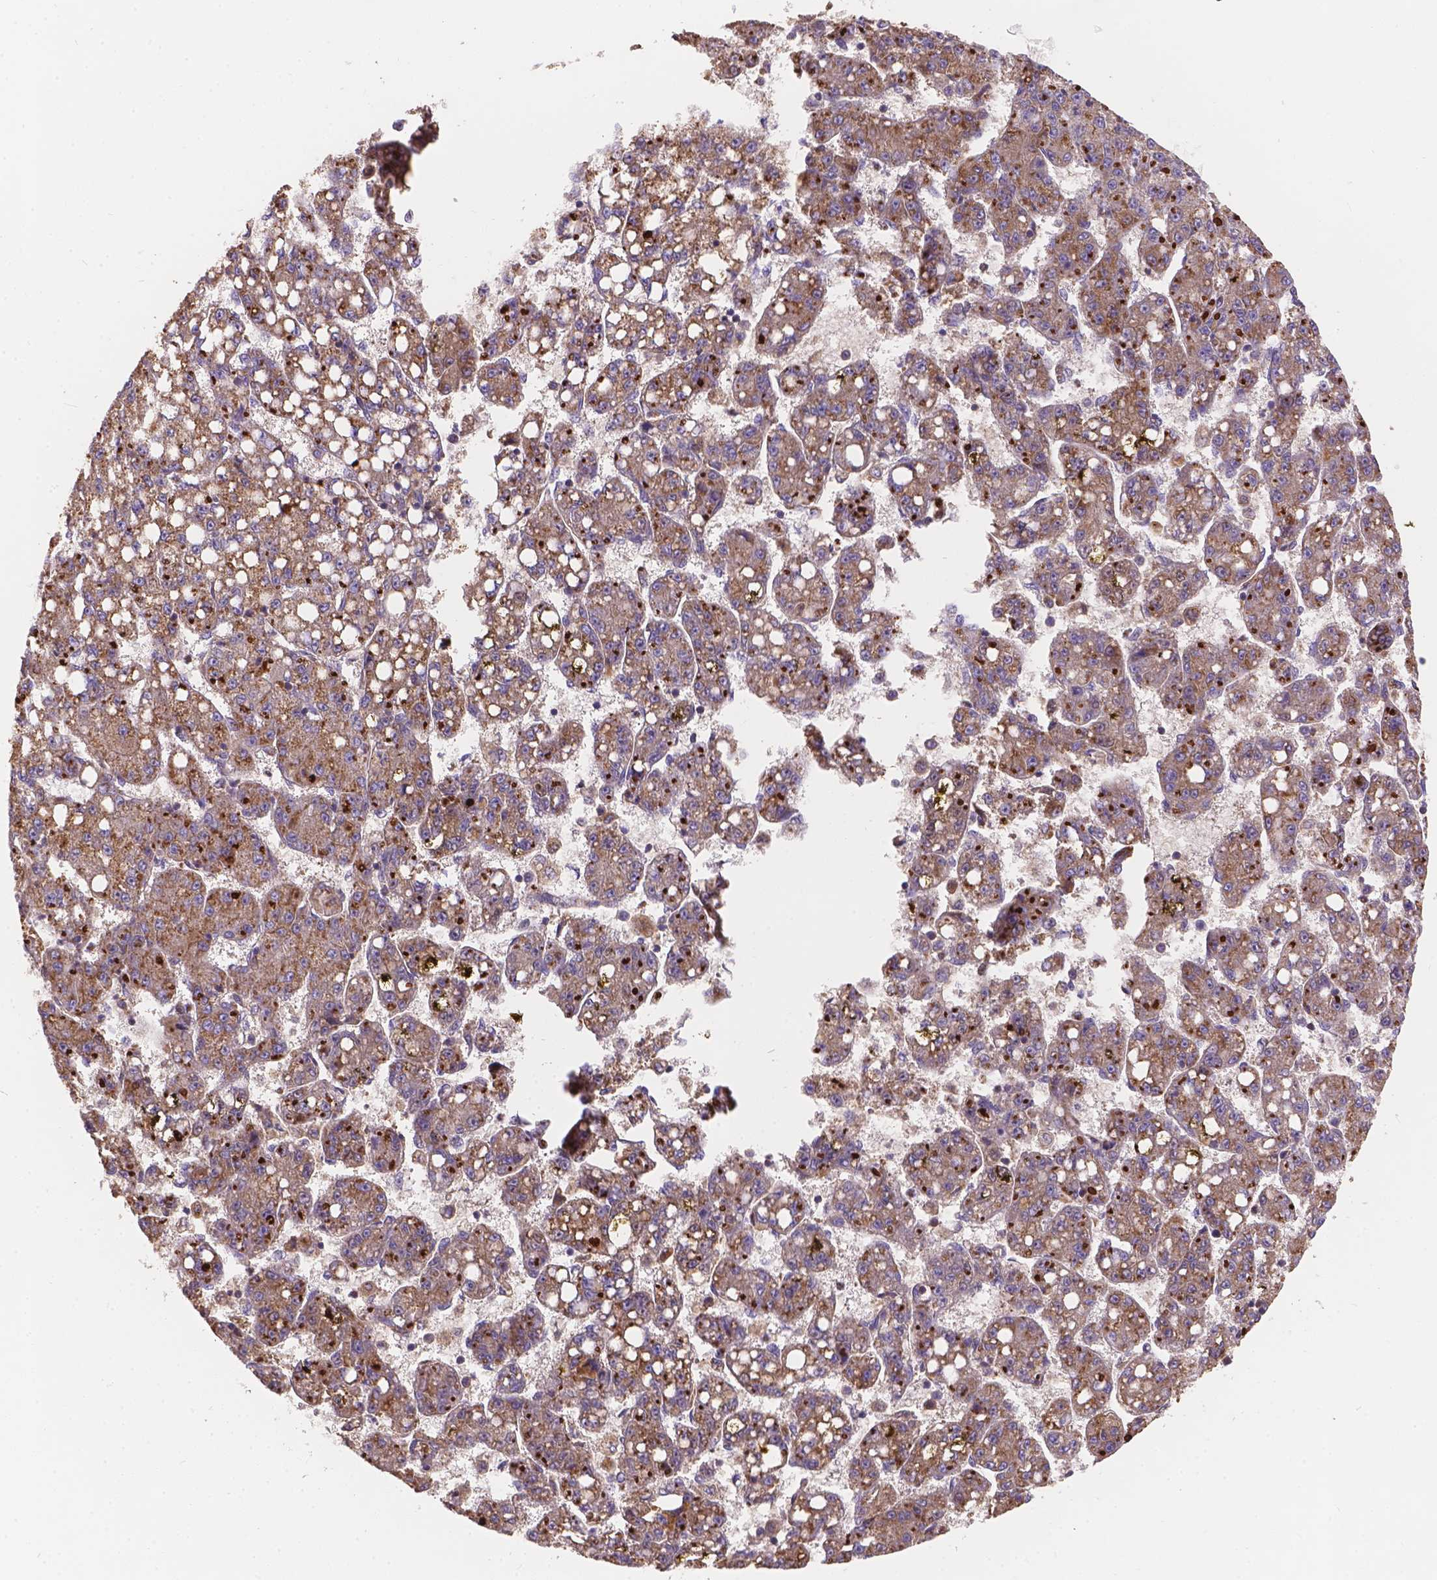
{"staining": {"intensity": "strong", "quantity": ">75%", "location": "cytoplasmic/membranous"}, "tissue": "liver cancer", "cell_type": "Tumor cells", "image_type": "cancer", "snomed": [{"axis": "morphology", "description": "Carcinoma, Hepatocellular, NOS"}, {"axis": "topography", "description": "Liver"}], "caption": "Human liver cancer stained with a protein marker exhibits strong staining in tumor cells.", "gene": "CDK10", "patient": {"sex": "female", "age": 65}}